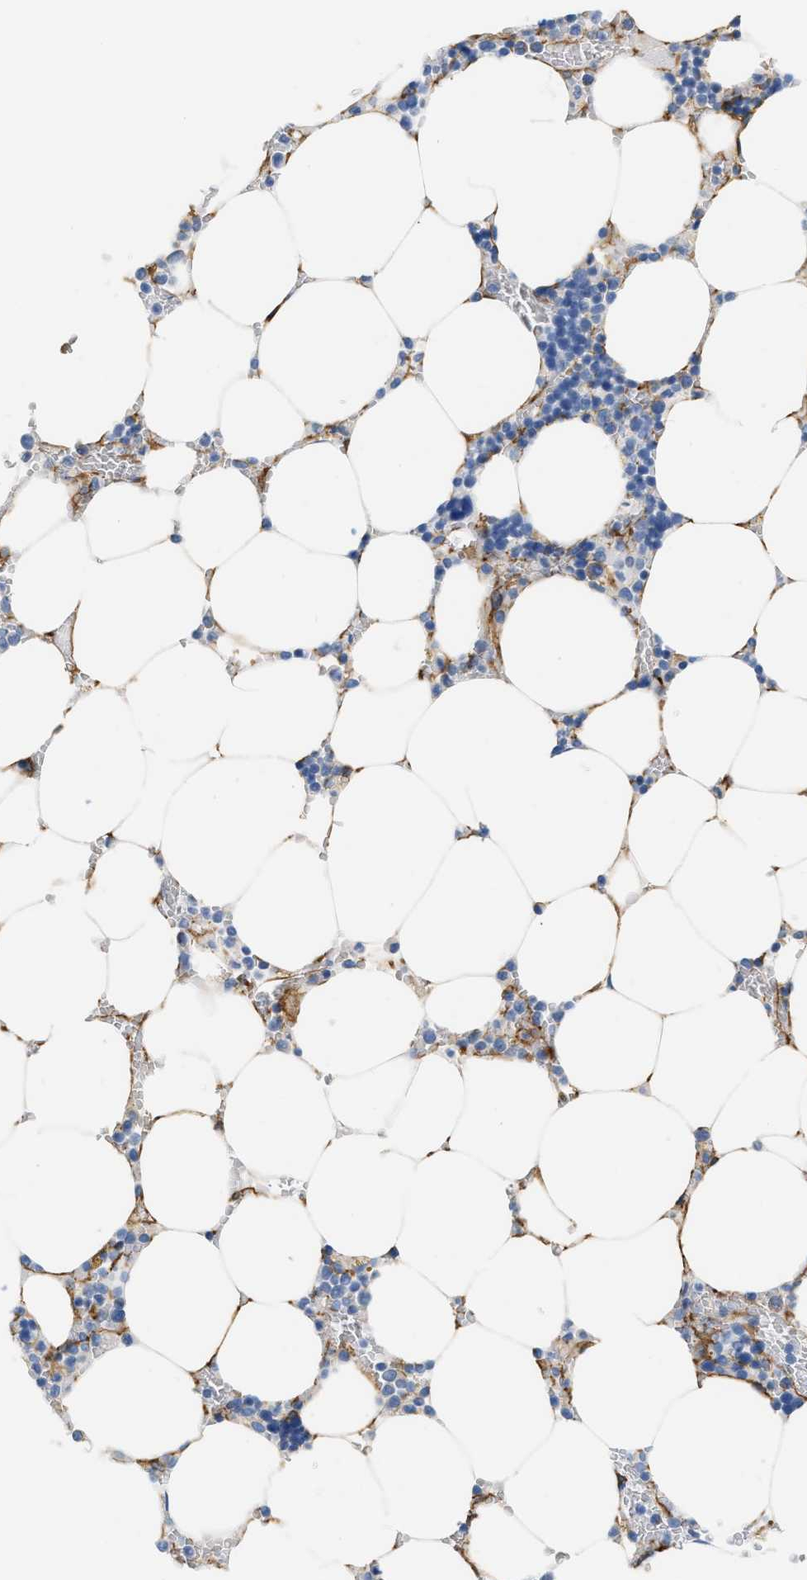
{"staining": {"intensity": "negative", "quantity": "none", "location": "none"}, "tissue": "bone marrow", "cell_type": "Hematopoietic cells", "image_type": "normal", "snomed": [{"axis": "morphology", "description": "Normal tissue, NOS"}, {"axis": "topography", "description": "Bone marrow"}], "caption": "Immunohistochemistry (IHC) photomicrograph of benign bone marrow: bone marrow stained with DAB (3,3'-diaminobenzidine) demonstrates no significant protein positivity in hematopoietic cells.", "gene": "PDGFRB", "patient": {"sex": "male", "age": 70}}